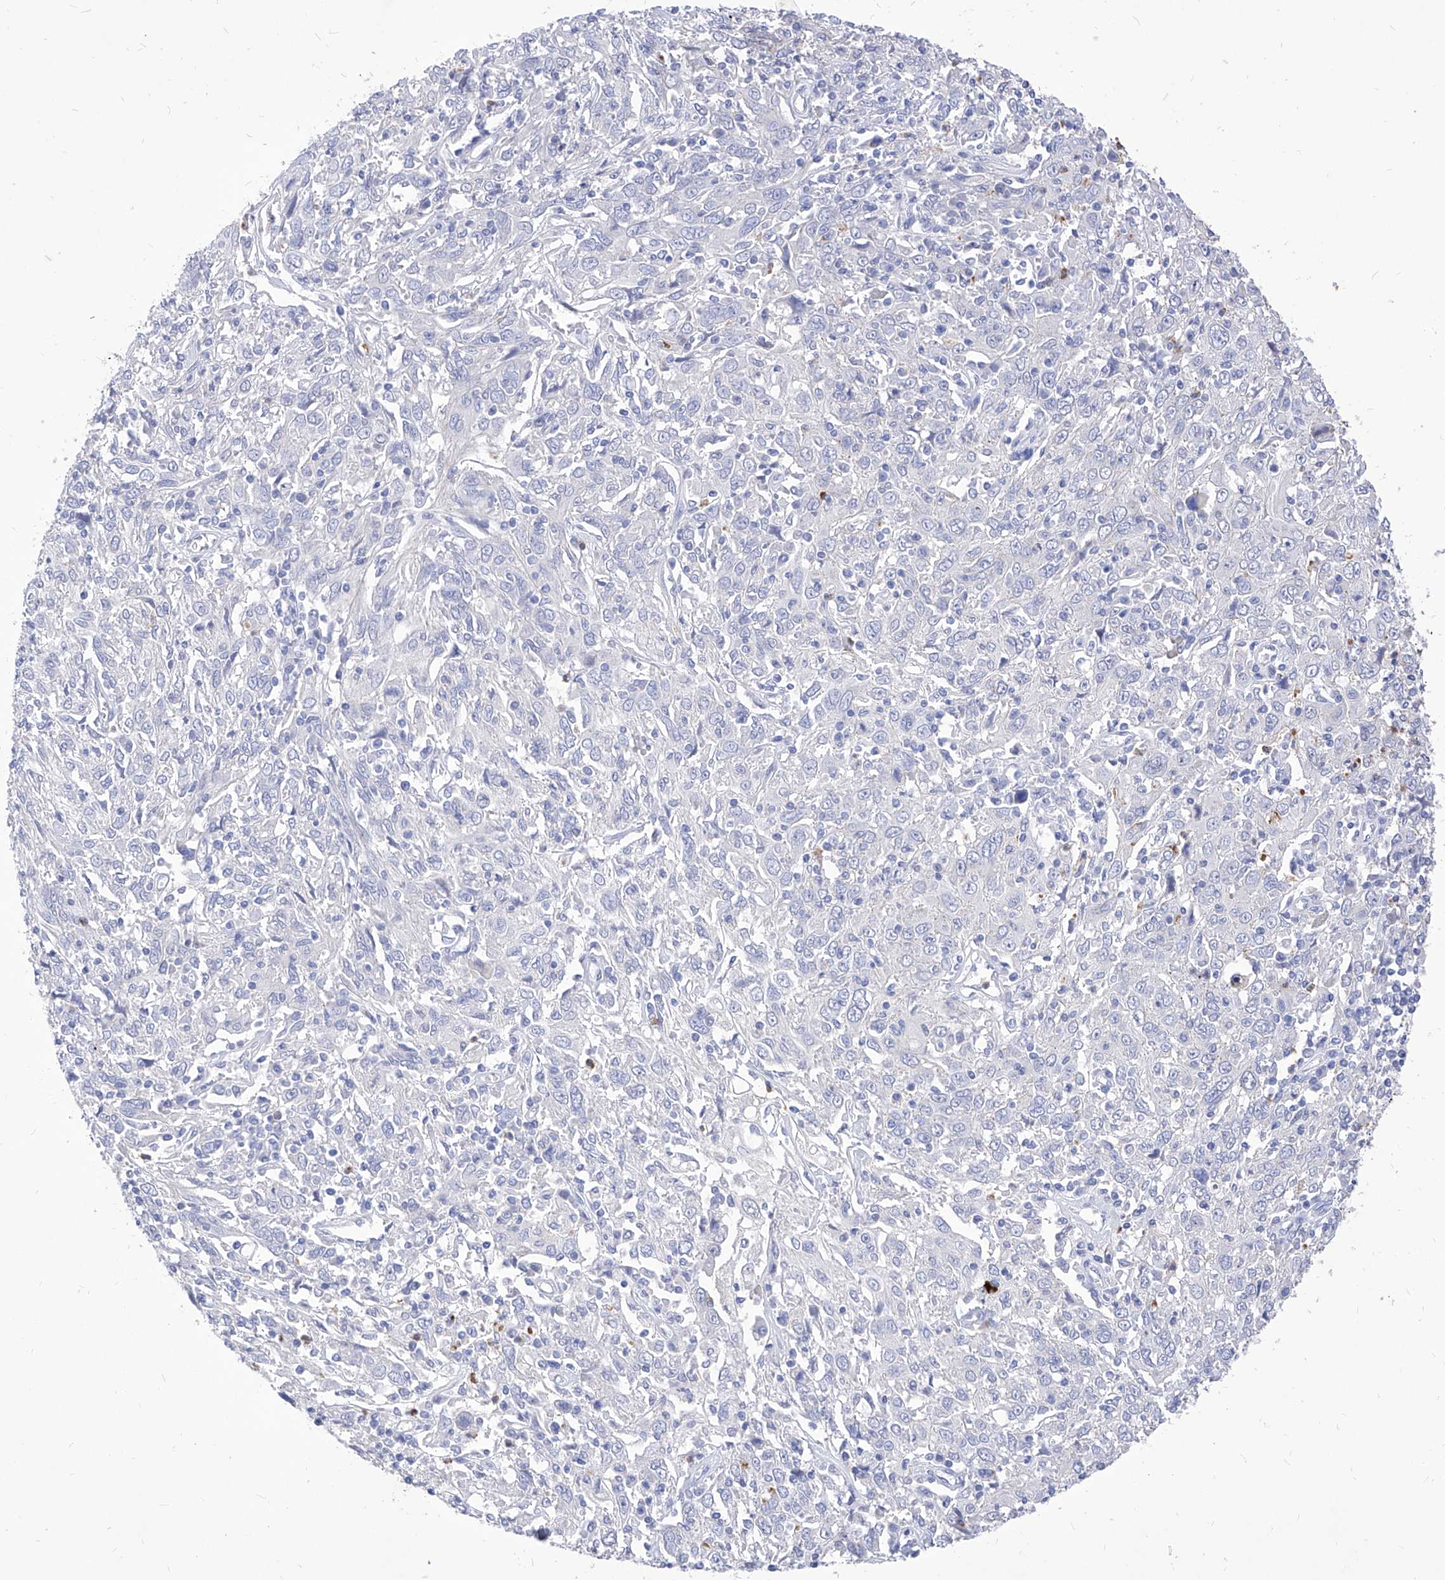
{"staining": {"intensity": "negative", "quantity": "none", "location": "none"}, "tissue": "cervical cancer", "cell_type": "Tumor cells", "image_type": "cancer", "snomed": [{"axis": "morphology", "description": "Squamous cell carcinoma, NOS"}, {"axis": "topography", "description": "Cervix"}], "caption": "An image of cervical cancer (squamous cell carcinoma) stained for a protein shows no brown staining in tumor cells.", "gene": "VAX1", "patient": {"sex": "female", "age": 46}}